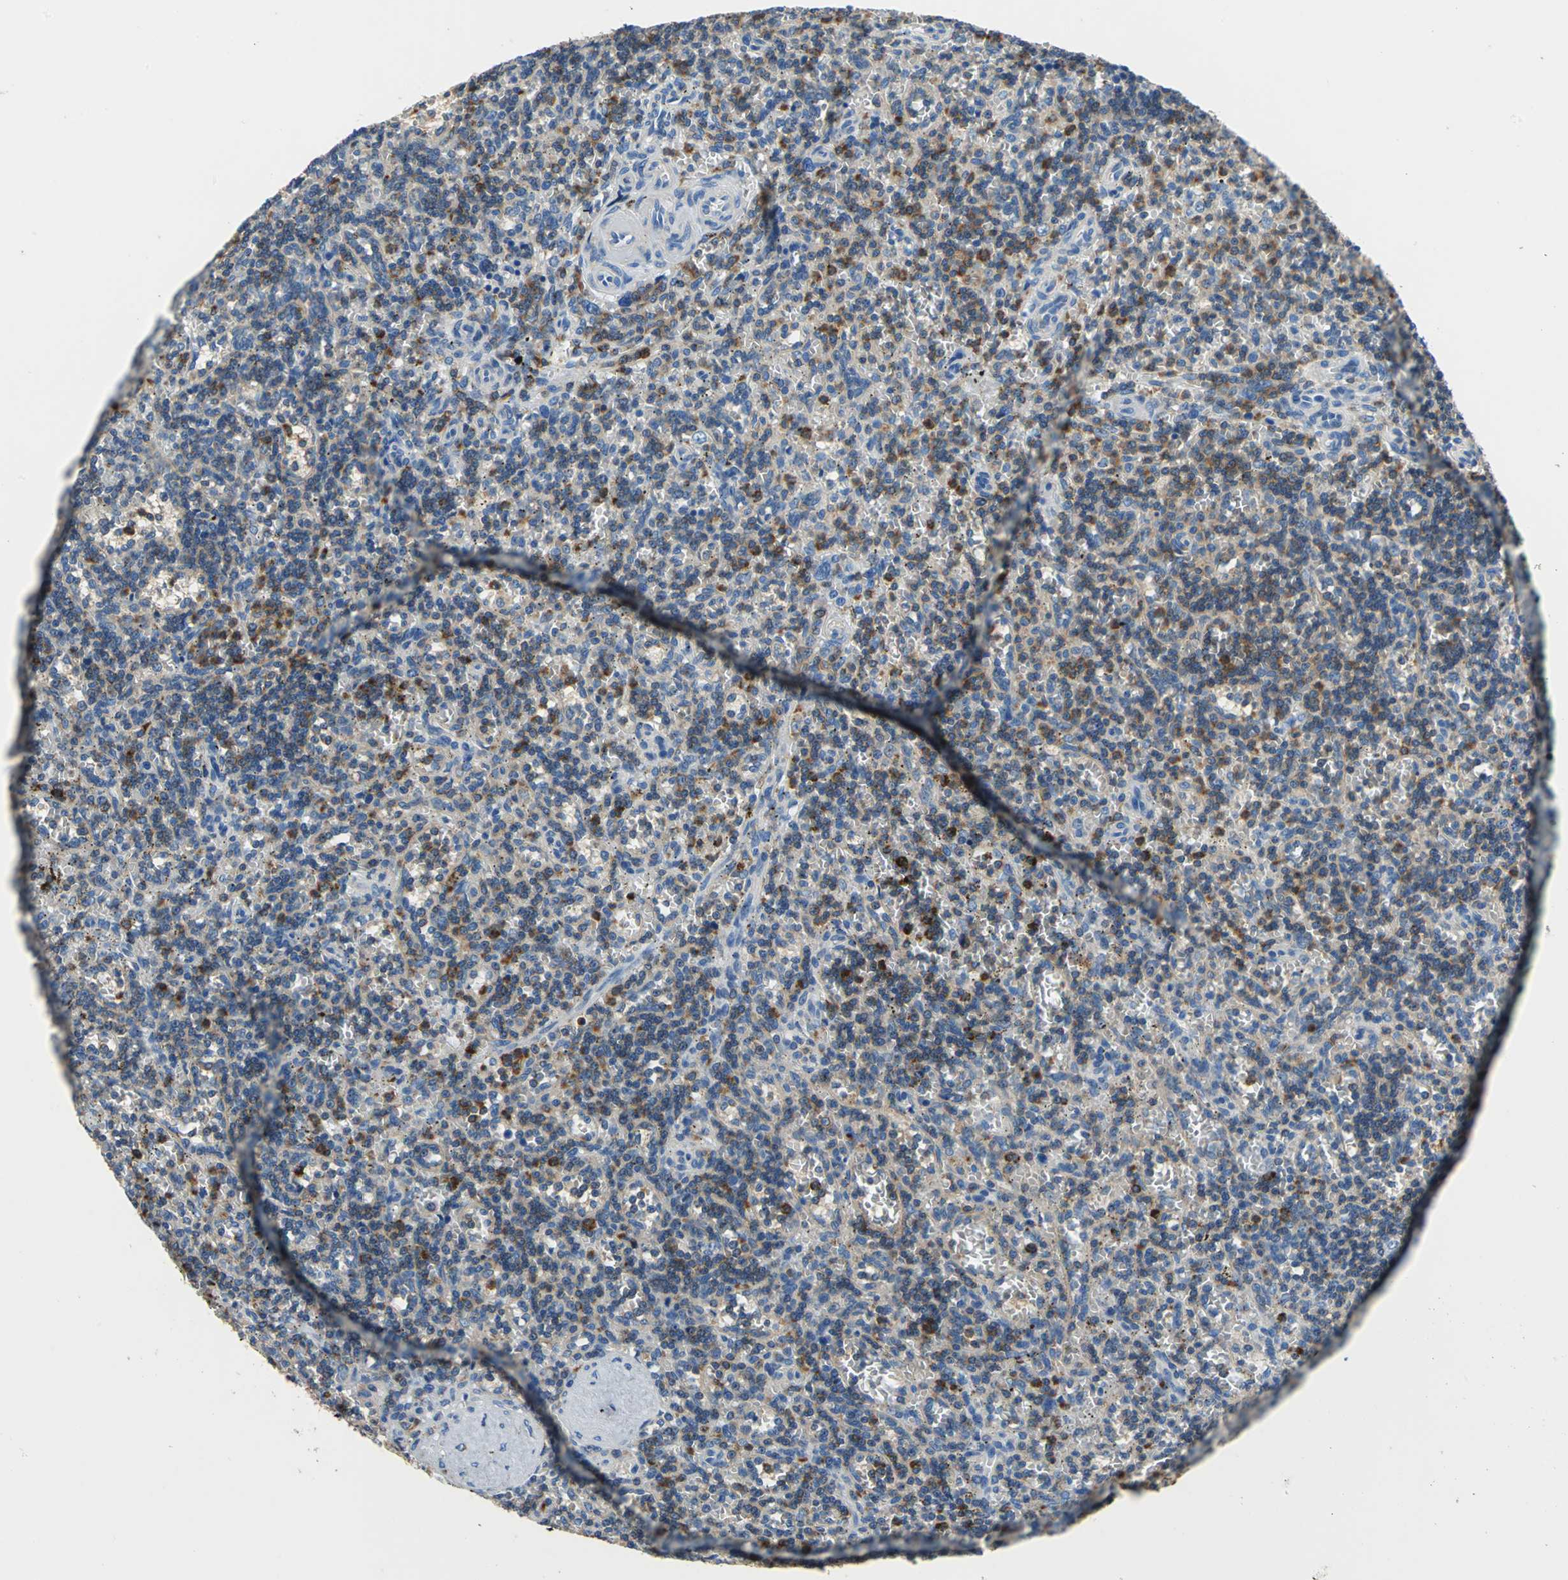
{"staining": {"intensity": "moderate", "quantity": "<25%", "location": "cytoplasmic/membranous"}, "tissue": "lymphoma", "cell_type": "Tumor cells", "image_type": "cancer", "snomed": [{"axis": "morphology", "description": "Malignant lymphoma, non-Hodgkin's type, Low grade"}, {"axis": "topography", "description": "Spleen"}], "caption": "Brown immunohistochemical staining in human lymphoma reveals moderate cytoplasmic/membranous positivity in about <25% of tumor cells. (IHC, brightfield microscopy, high magnification).", "gene": "SEPTIN6", "patient": {"sex": "male", "age": 73}}